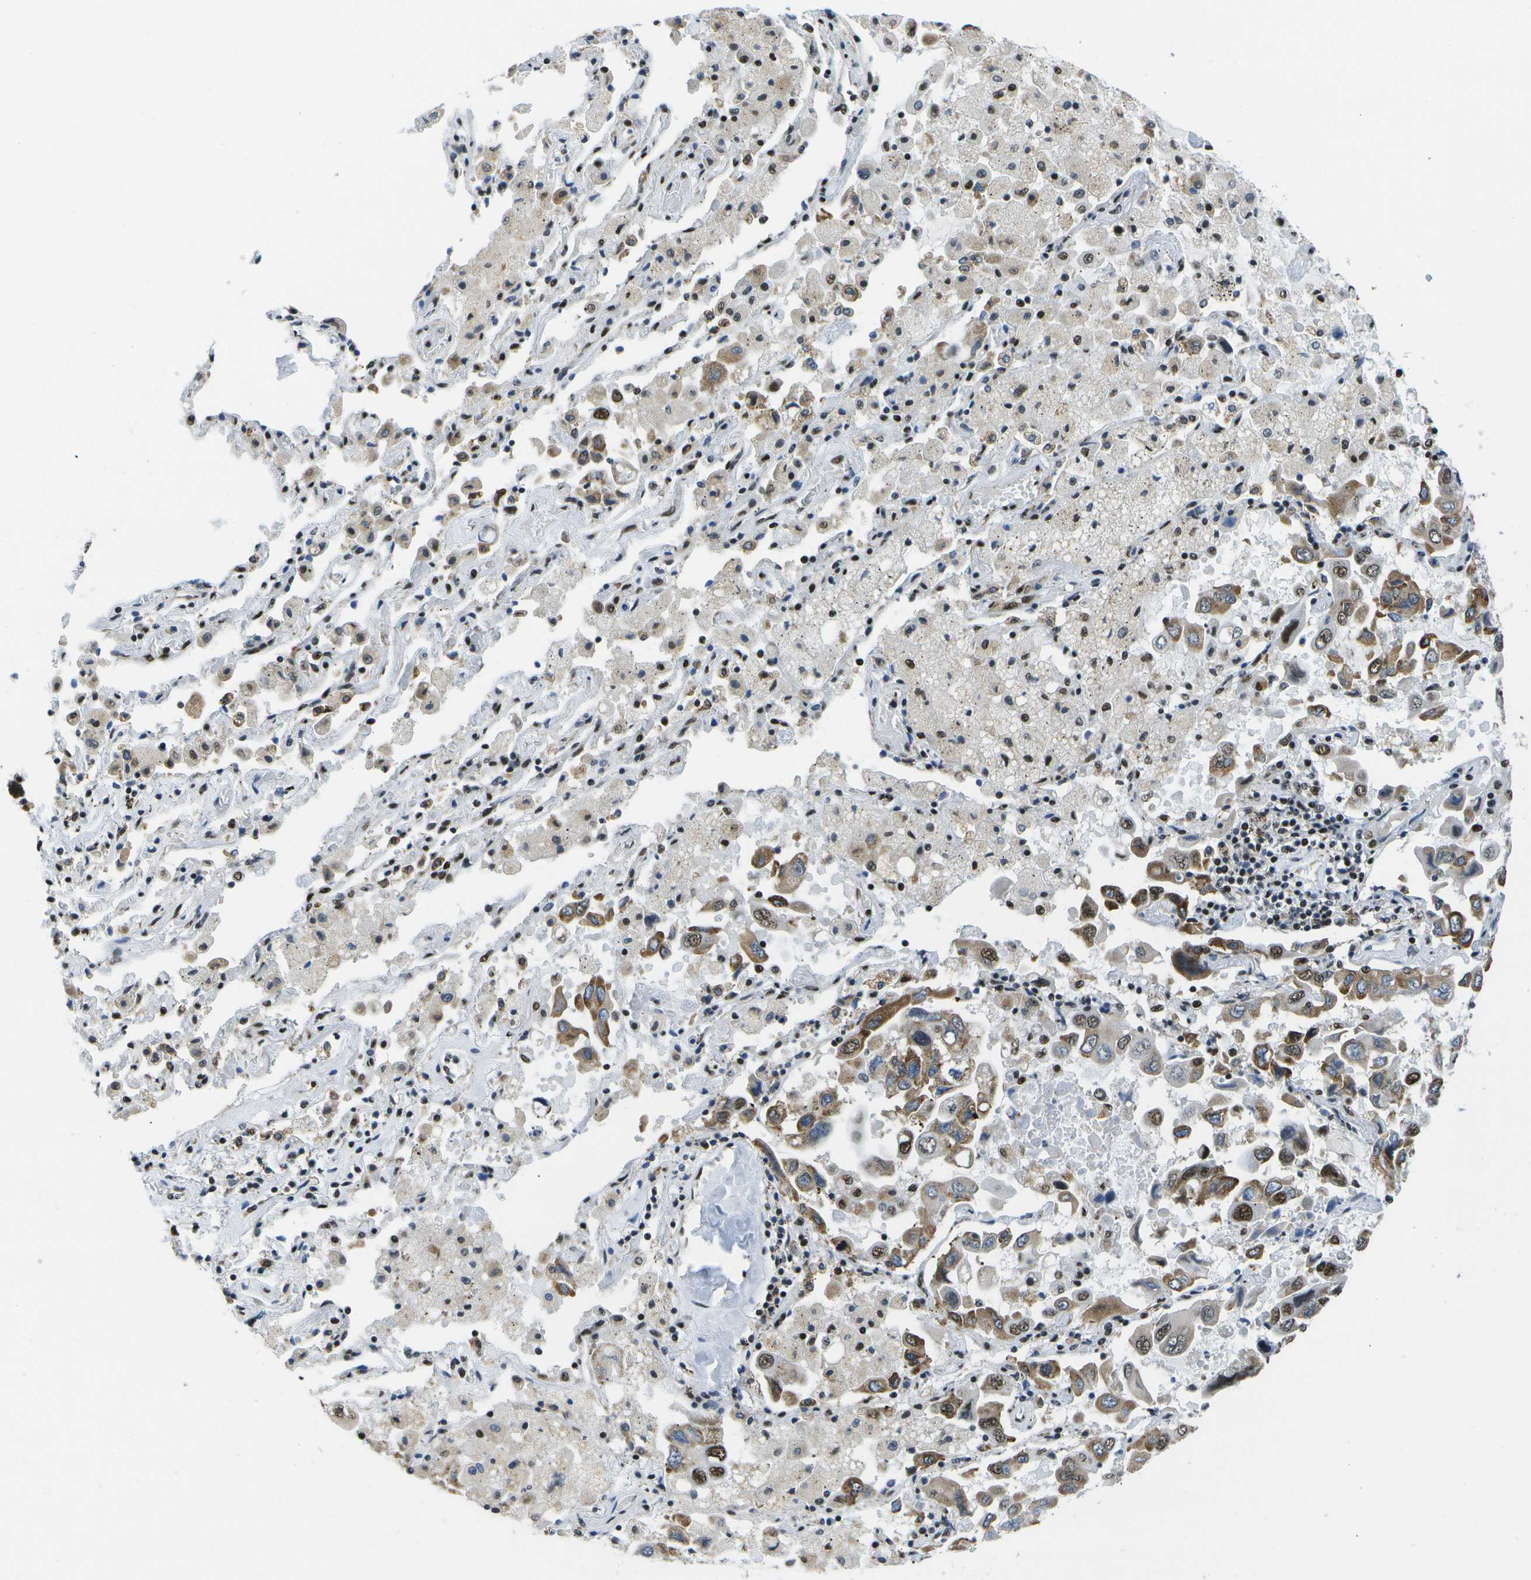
{"staining": {"intensity": "strong", "quantity": "25%-75%", "location": "nuclear"}, "tissue": "lung cancer", "cell_type": "Tumor cells", "image_type": "cancer", "snomed": [{"axis": "morphology", "description": "Adenocarcinoma, NOS"}, {"axis": "topography", "description": "Lung"}], "caption": "Immunohistochemistry (IHC) (DAB) staining of adenocarcinoma (lung) reveals strong nuclear protein positivity in approximately 25%-75% of tumor cells.", "gene": "NSRP1", "patient": {"sex": "male", "age": 64}}